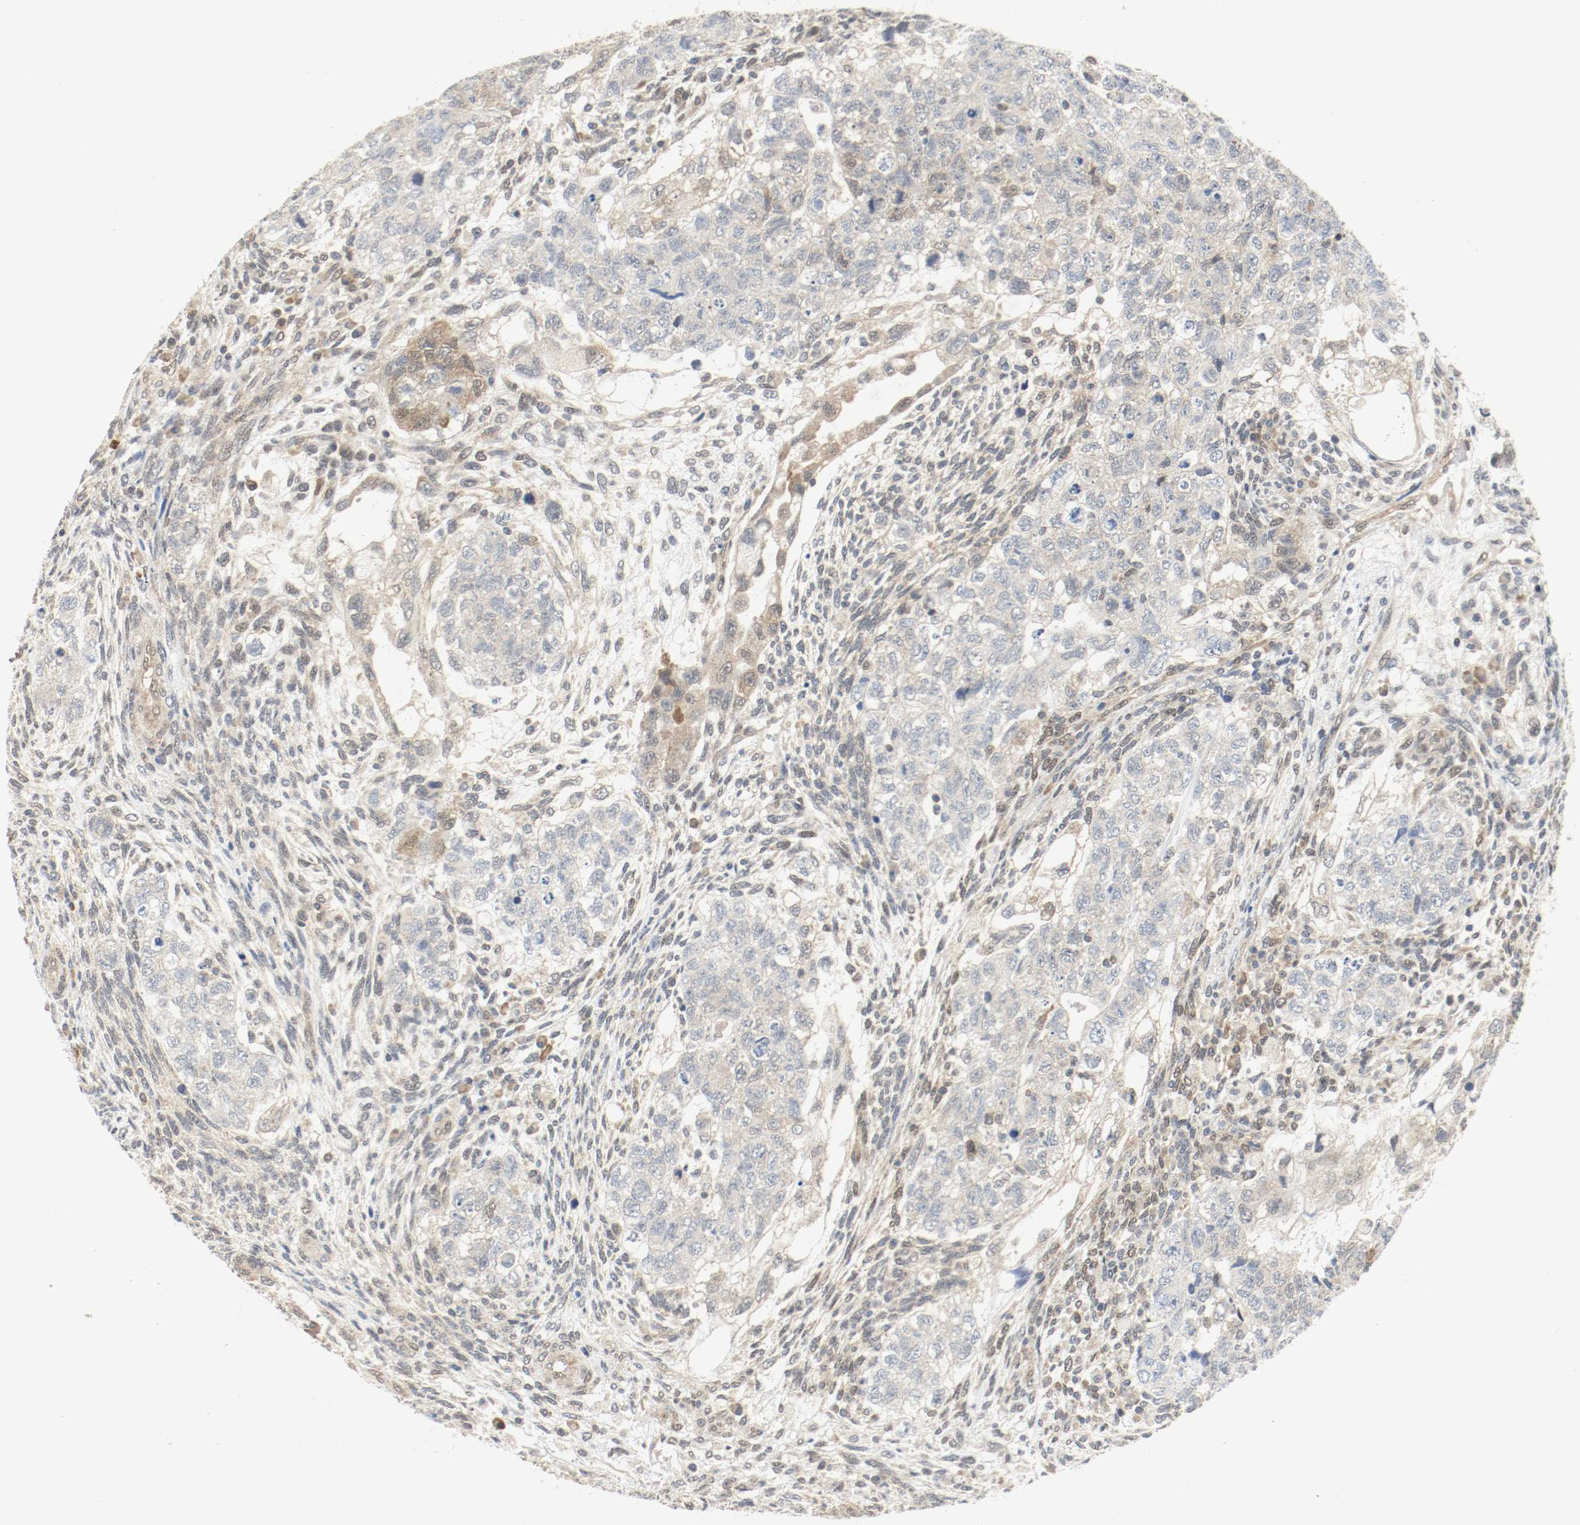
{"staining": {"intensity": "weak", "quantity": ">75%", "location": "cytoplasmic/membranous,nuclear"}, "tissue": "testis cancer", "cell_type": "Tumor cells", "image_type": "cancer", "snomed": [{"axis": "morphology", "description": "Normal tissue, NOS"}, {"axis": "morphology", "description": "Carcinoma, Embryonal, NOS"}, {"axis": "topography", "description": "Testis"}], "caption": "DAB immunohistochemical staining of human testis cancer reveals weak cytoplasmic/membranous and nuclear protein staining in about >75% of tumor cells.", "gene": "PPME1", "patient": {"sex": "male", "age": 36}}